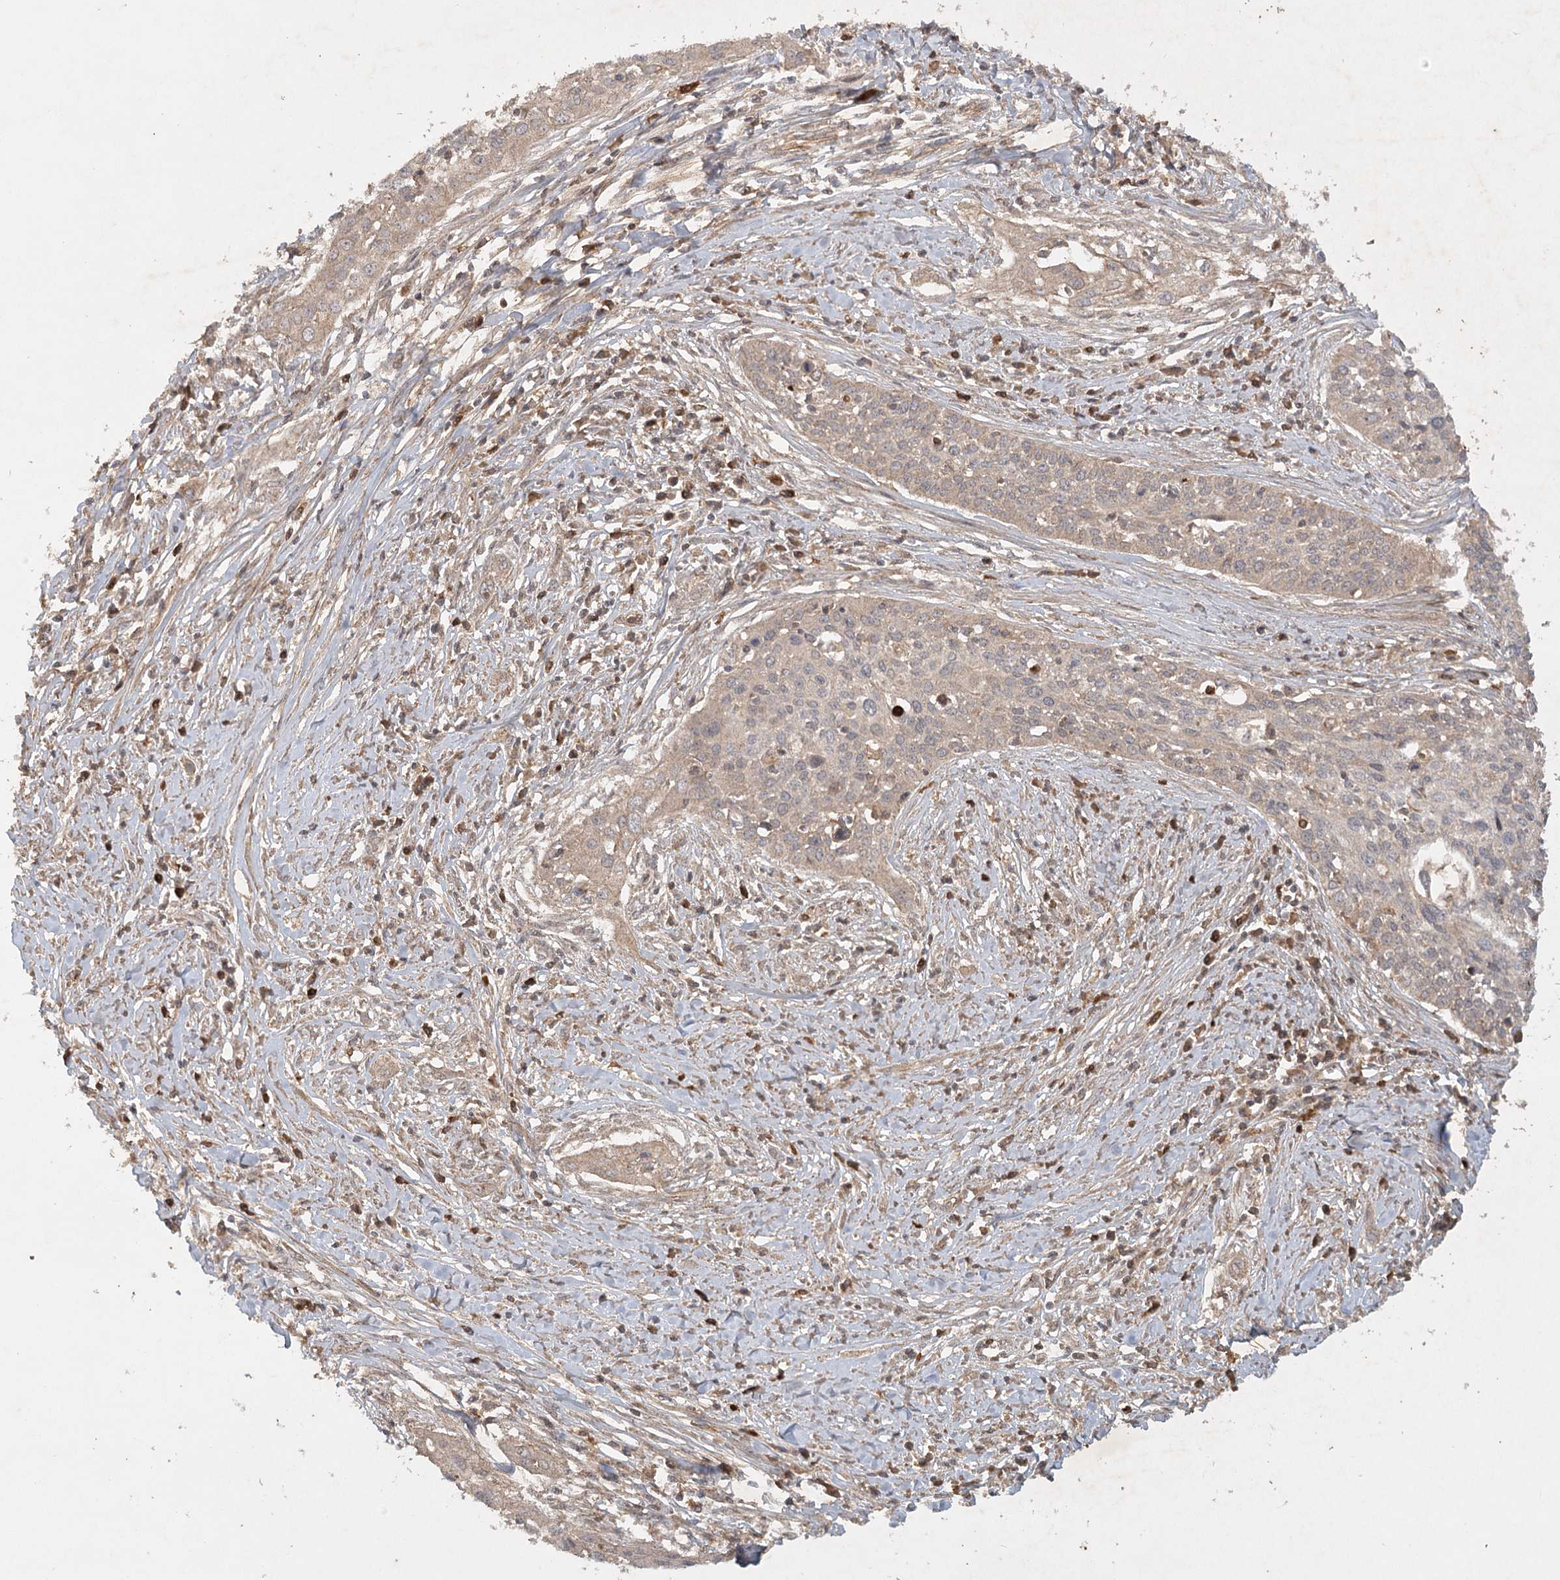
{"staining": {"intensity": "weak", "quantity": "<25%", "location": "cytoplasmic/membranous"}, "tissue": "cervical cancer", "cell_type": "Tumor cells", "image_type": "cancer", "snomed": [{"axis": "morphology", "description": "Squamous cell carcinoma, NOS"}, {"axis": "topography", "description": "Cervix"}], "caption": "Tumor cells show no significant positivity in cervical cancer (squamous cell carcinoma).", "gene": "ARL13A", "patient": {"sex": "female", "age": 34}}